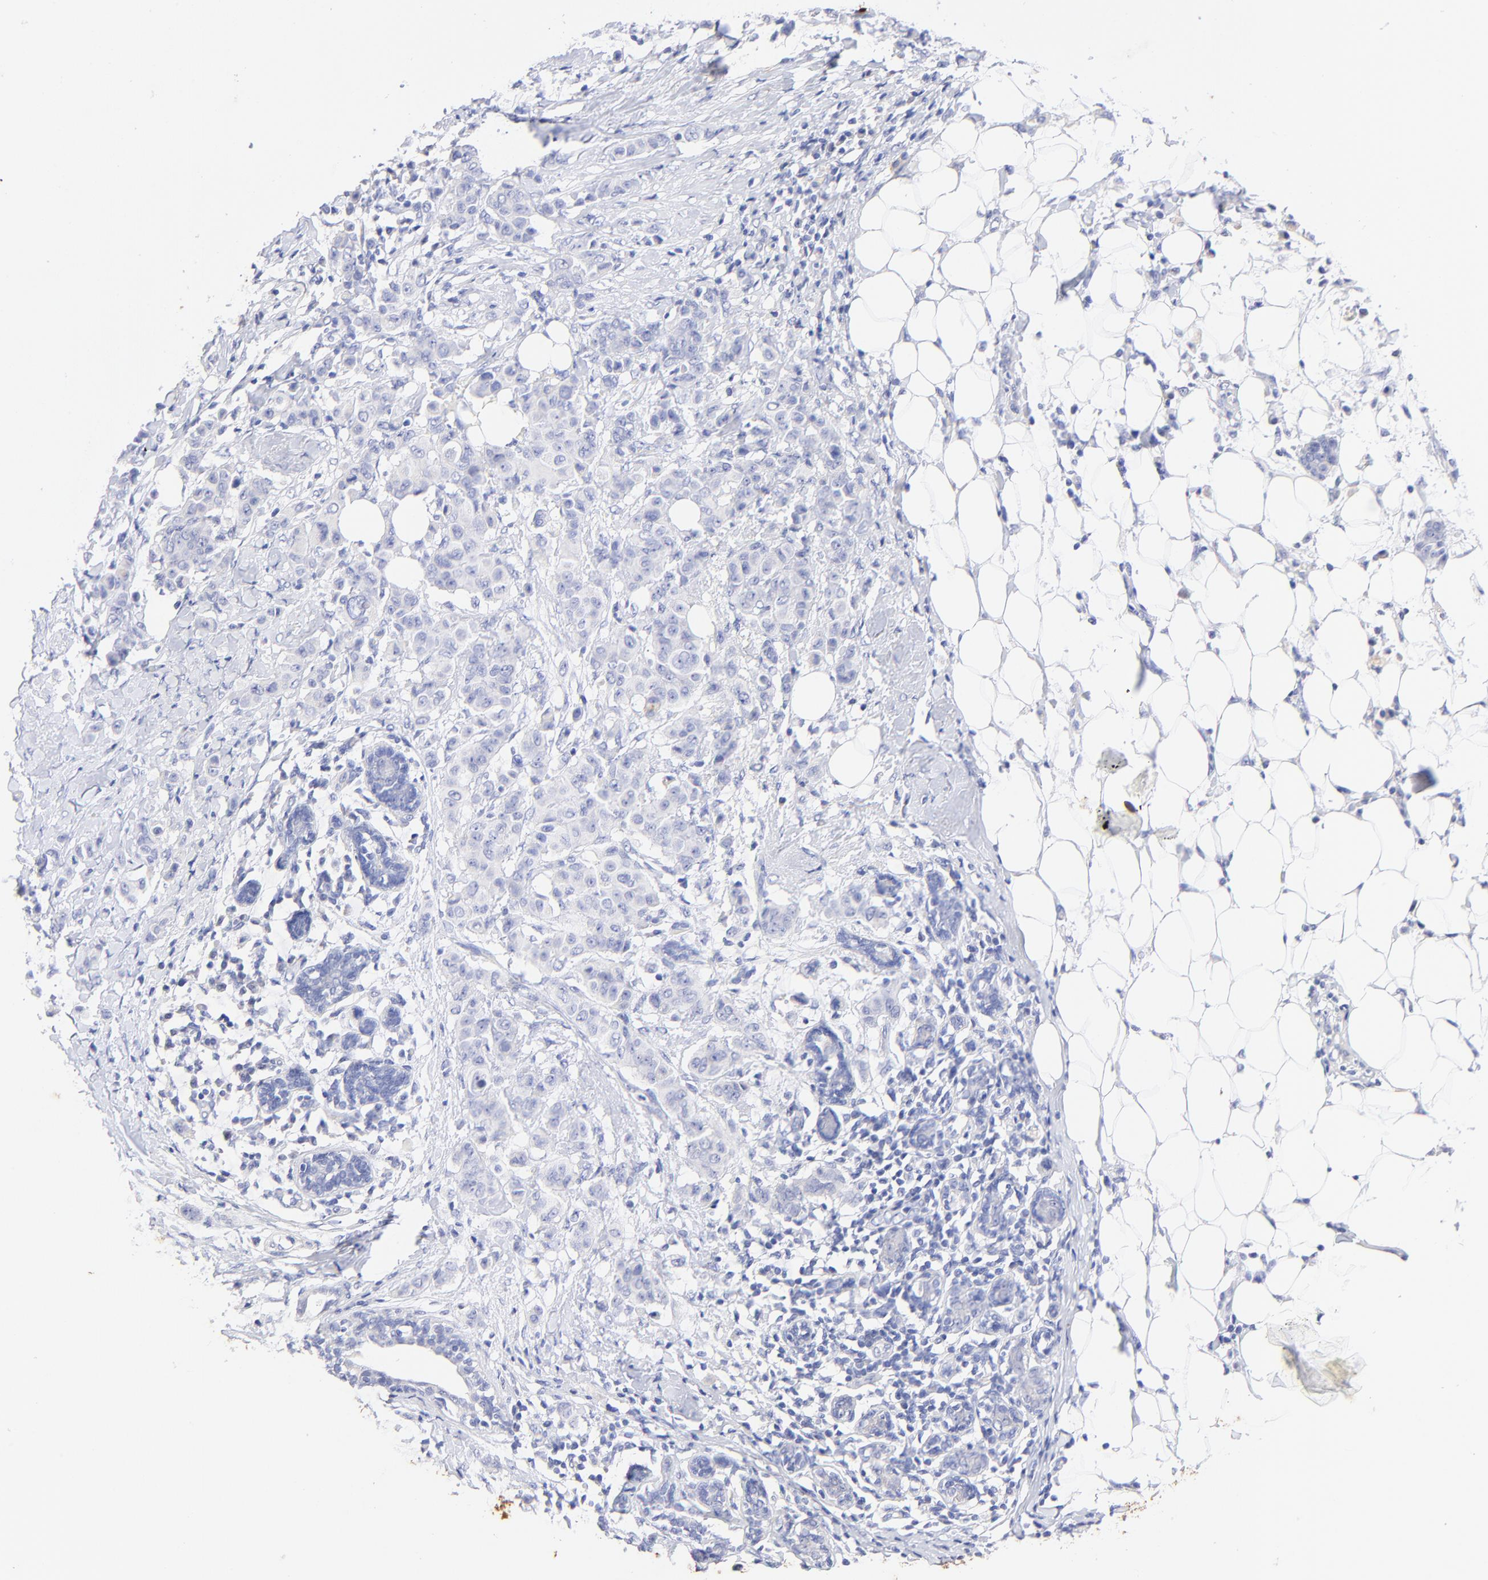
{"staining": {"intensity": "negative", "quantity": "none", "location": "none"}, "tissue": "breast cancer", "cell_type": "Tumor cells", "image_type": "cancer", "snomed": [{"axis": "morphology", "description": "Duct carcinoma"}, {"axis": "topography", "description": "Breast"}], "caption": "Photomicrograph shows no significant protein positivity in tumor cells of breast cancer. The staining is performed using DAB brown chromogen with nuclei counter-stained in using hematoxylin.", "gene": "RAB3A", "patient": {"sex": "female", "age": 40}}